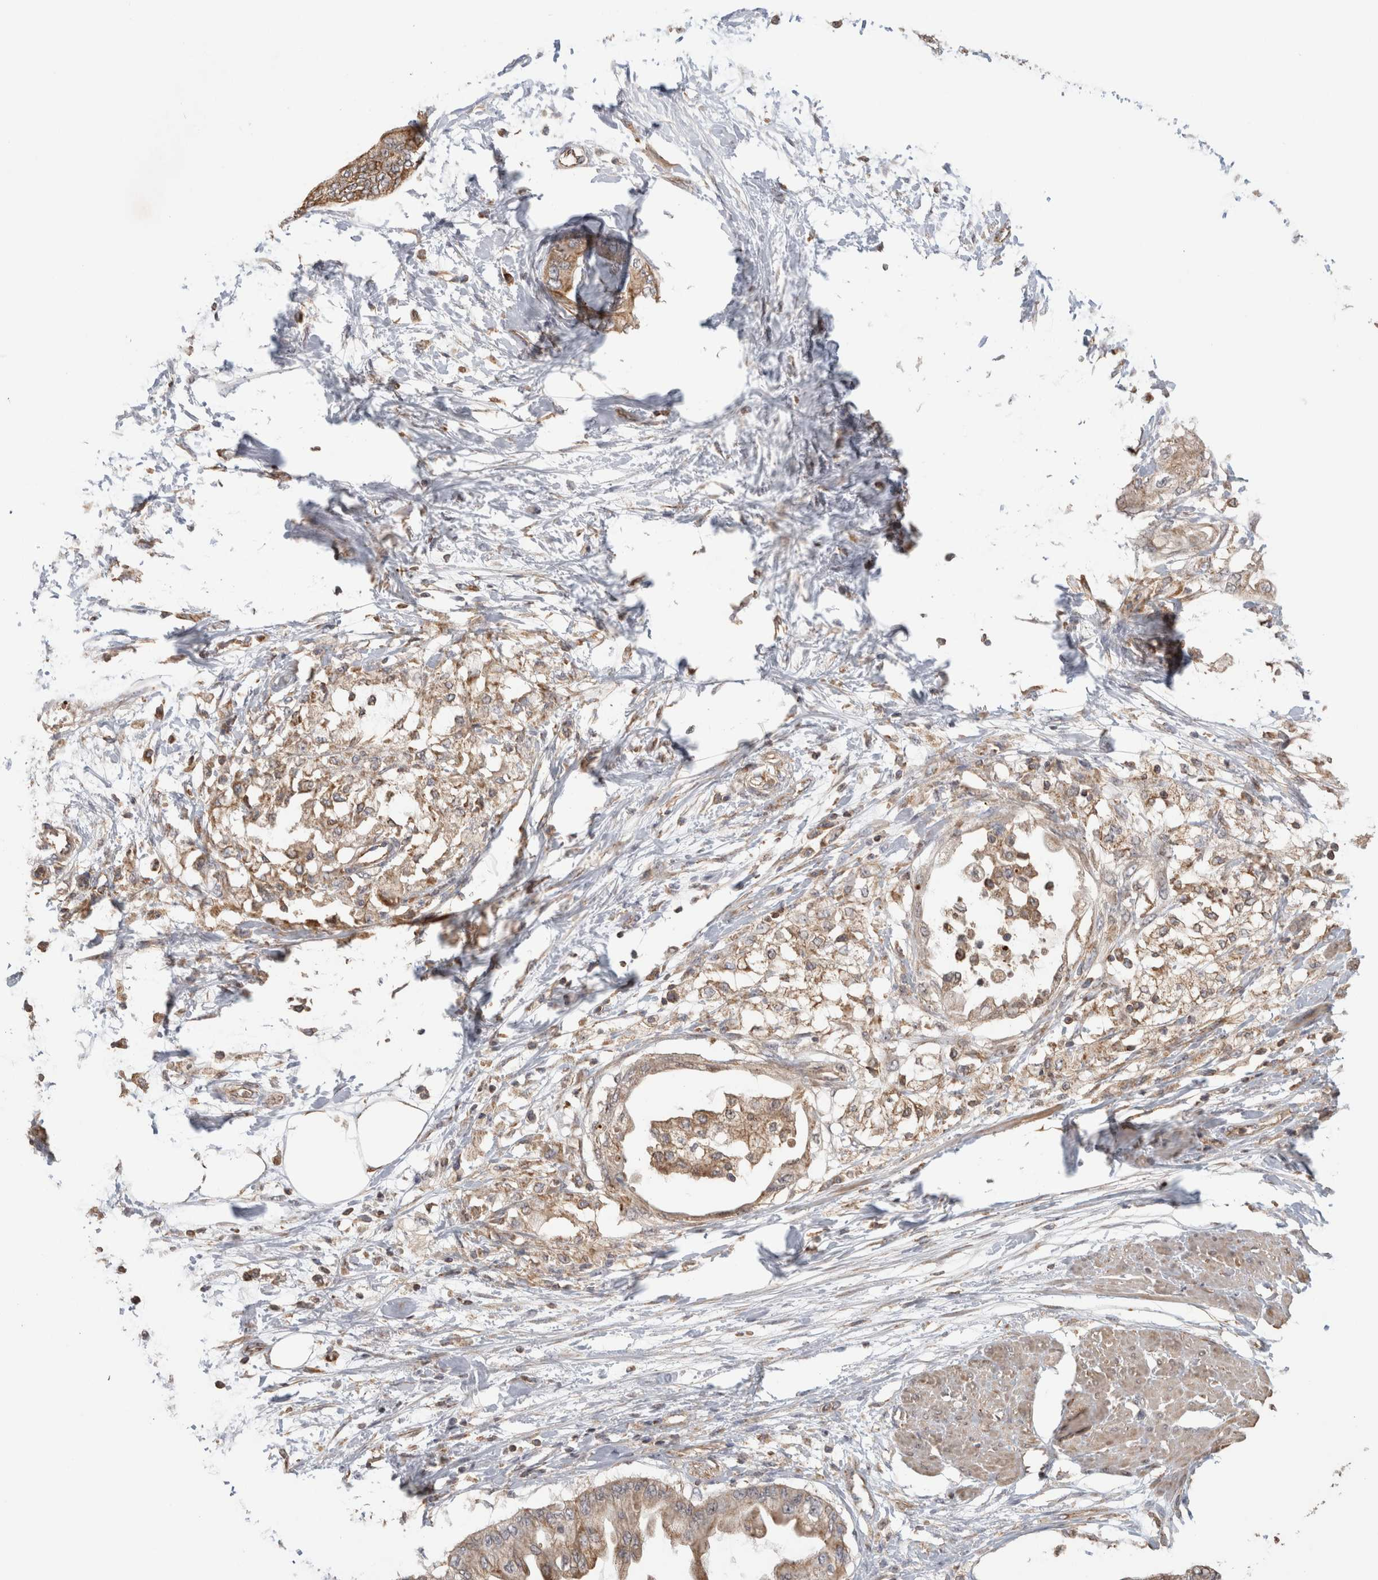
{"staining": {"intensity": "moderate", "quantity": ">75%", "location": "cytoplasmic/membranous"}, "tissue": "pancreatic cancer", "cell_type": "Tumor cells", "image_type": "cancer", "snomed": [{"axis": "morphology", "description": "Normal tissue, NOS"}, {"axis": "morphology", "description": "Adenocarcinoma, NOS"}, {"axis": "topography", "description": "Pancreas"}, {"axis": "topography", "description": "Duodenum"}], "caption": "This is an image of IHC staining of pancreatic adenocarcinoma, which shows moderate positivity in the cytoplasmic/membranous of tumor cells.", "gene": "IMMP2L", "patient": {"sex": "female", "age": 60}}